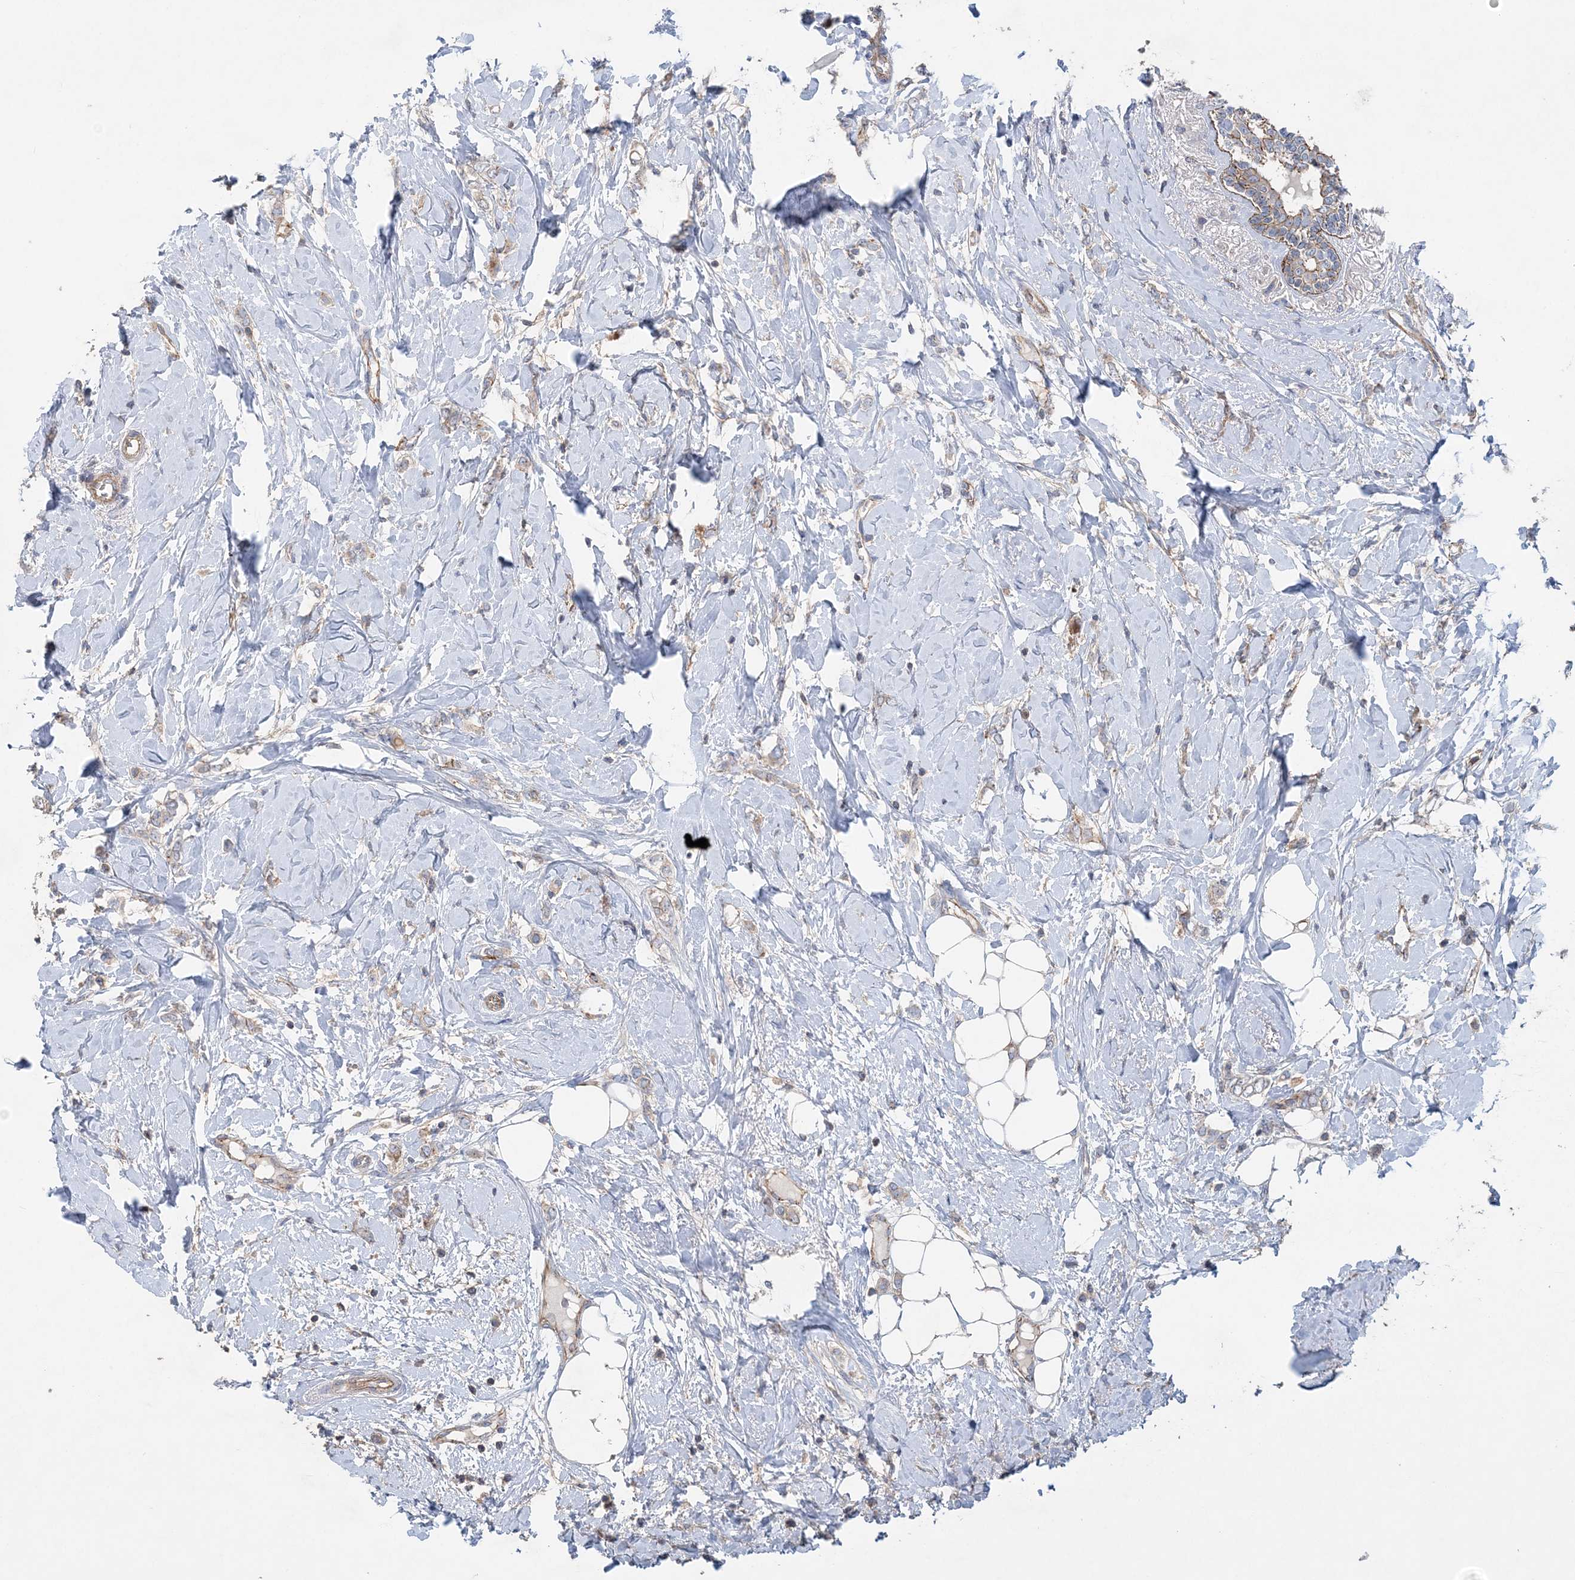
{"staining": {"intensity": "weak", "quantity": "25%-75%", "location": "cytoplasmic/membranous"}, "tissue": "breast cancer", "cell_type": "Tumor cells", "image_type": "cancer", "snomed": [{"axis": "morphology", "description": "Normal tissue, NOS"}, {"axis": "morphology", "description": "Lobular carcinoma"}, {"axis": "topography", "description": "Breast"}], "caption": "Human lobular carcinoma (breast) stained with a protein marker demonstrates weak staining in tumor cells.", "gene": "PIGC", "patient": {"sex": "female", "age": 47}}